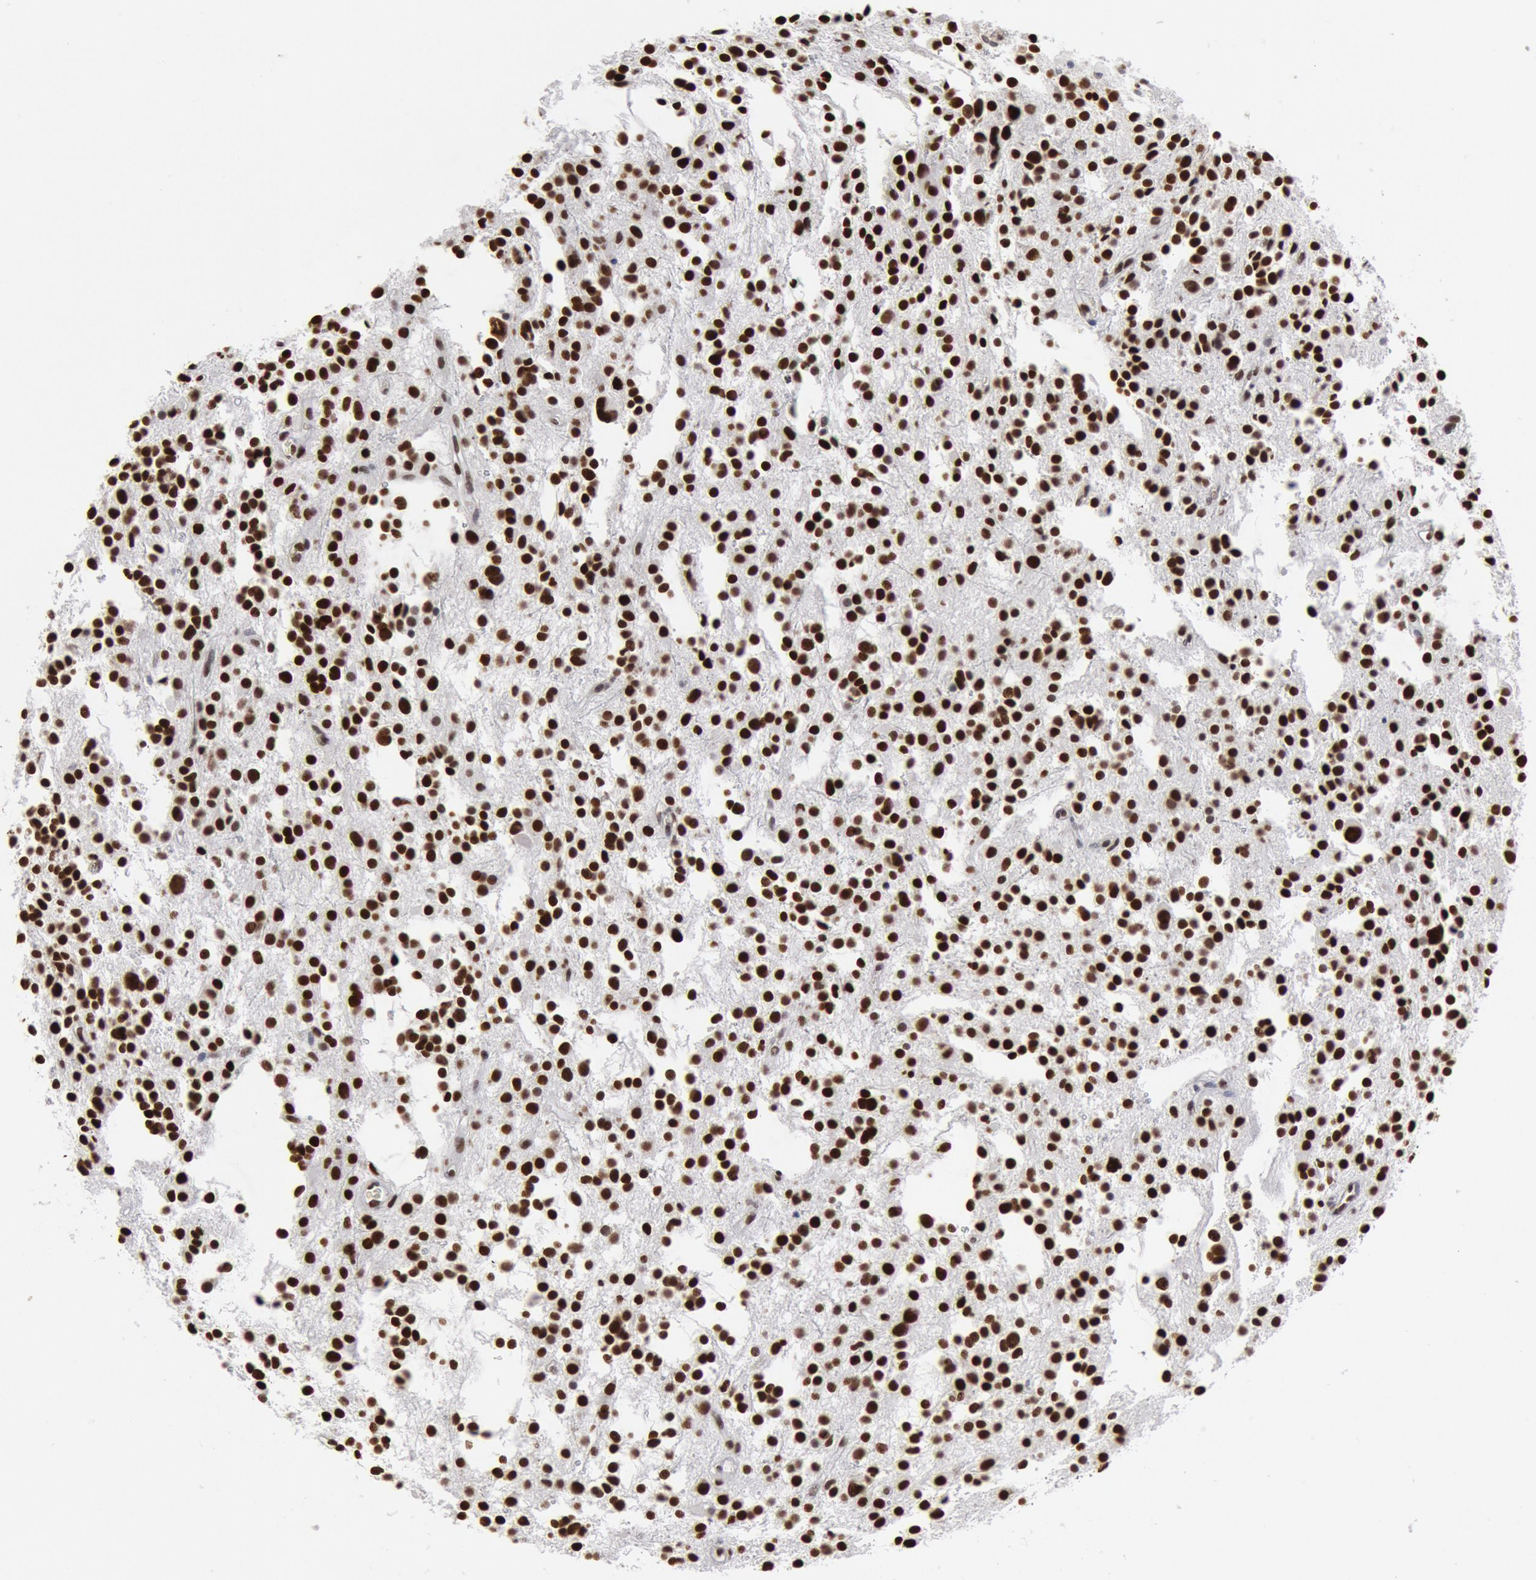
{"staining": {"intensity": "strong", "quantity": ">75%", "location": "nuclear"}, "tissue": "glioma", "cell_type": "Tumor cells", "image_type": "cancer", "snomed": [{"axis": "morphology", "description": "Glioma, malignant, Low grade"}, {"axis": "topography", "description": "Brain"}], "caption": "Low-grade glioma (malignant) was stained to show a protein in brown. There is high levels of strong nuclear expression in approximately >75% of tumor cells.", "gene": "SUB1", "patient": {"sex": "female", "age": 36}}